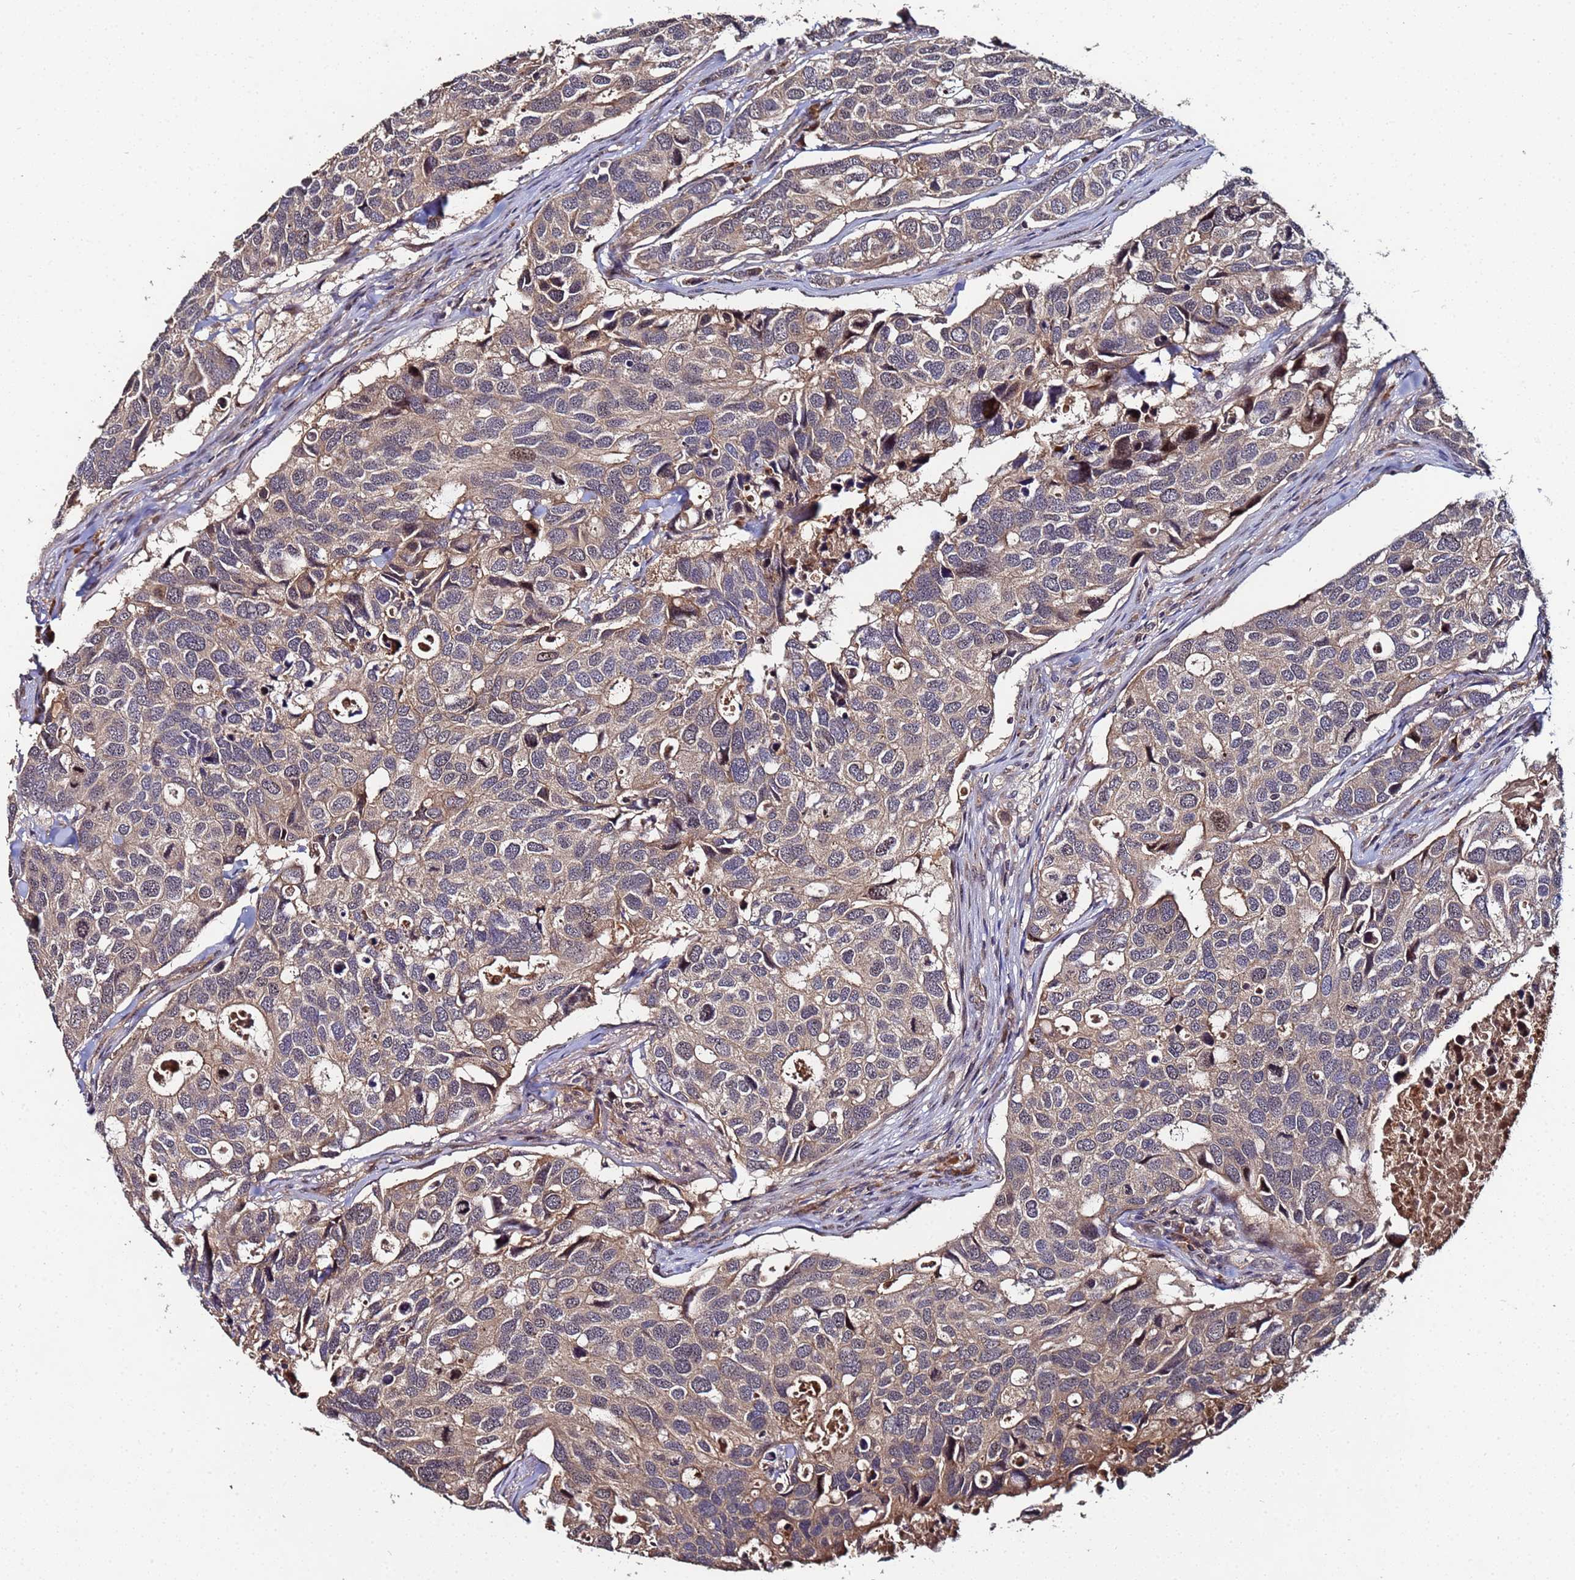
{"staining": {"intensity": "weak", "quantity": ">75%", "location": "cytoplasmic/membranous"}, "tissue": "breast cancer", "cell_type": "Tumor cells", "image_type": "cancer", "snomed": [{"axis": "morphology", "description": "Duct carcinoma"}, {"axis": "topography", "description": "Breast"}], "caption": "Invasive ductal carcinoma (breast) tissue reveals weak cytoplasmic/membranous positivity in approximately >75% of tumor cells, visualized by immunohistochemistry.", "gene": "OSER1", "patient": {"sex": "female", "age": 83}}